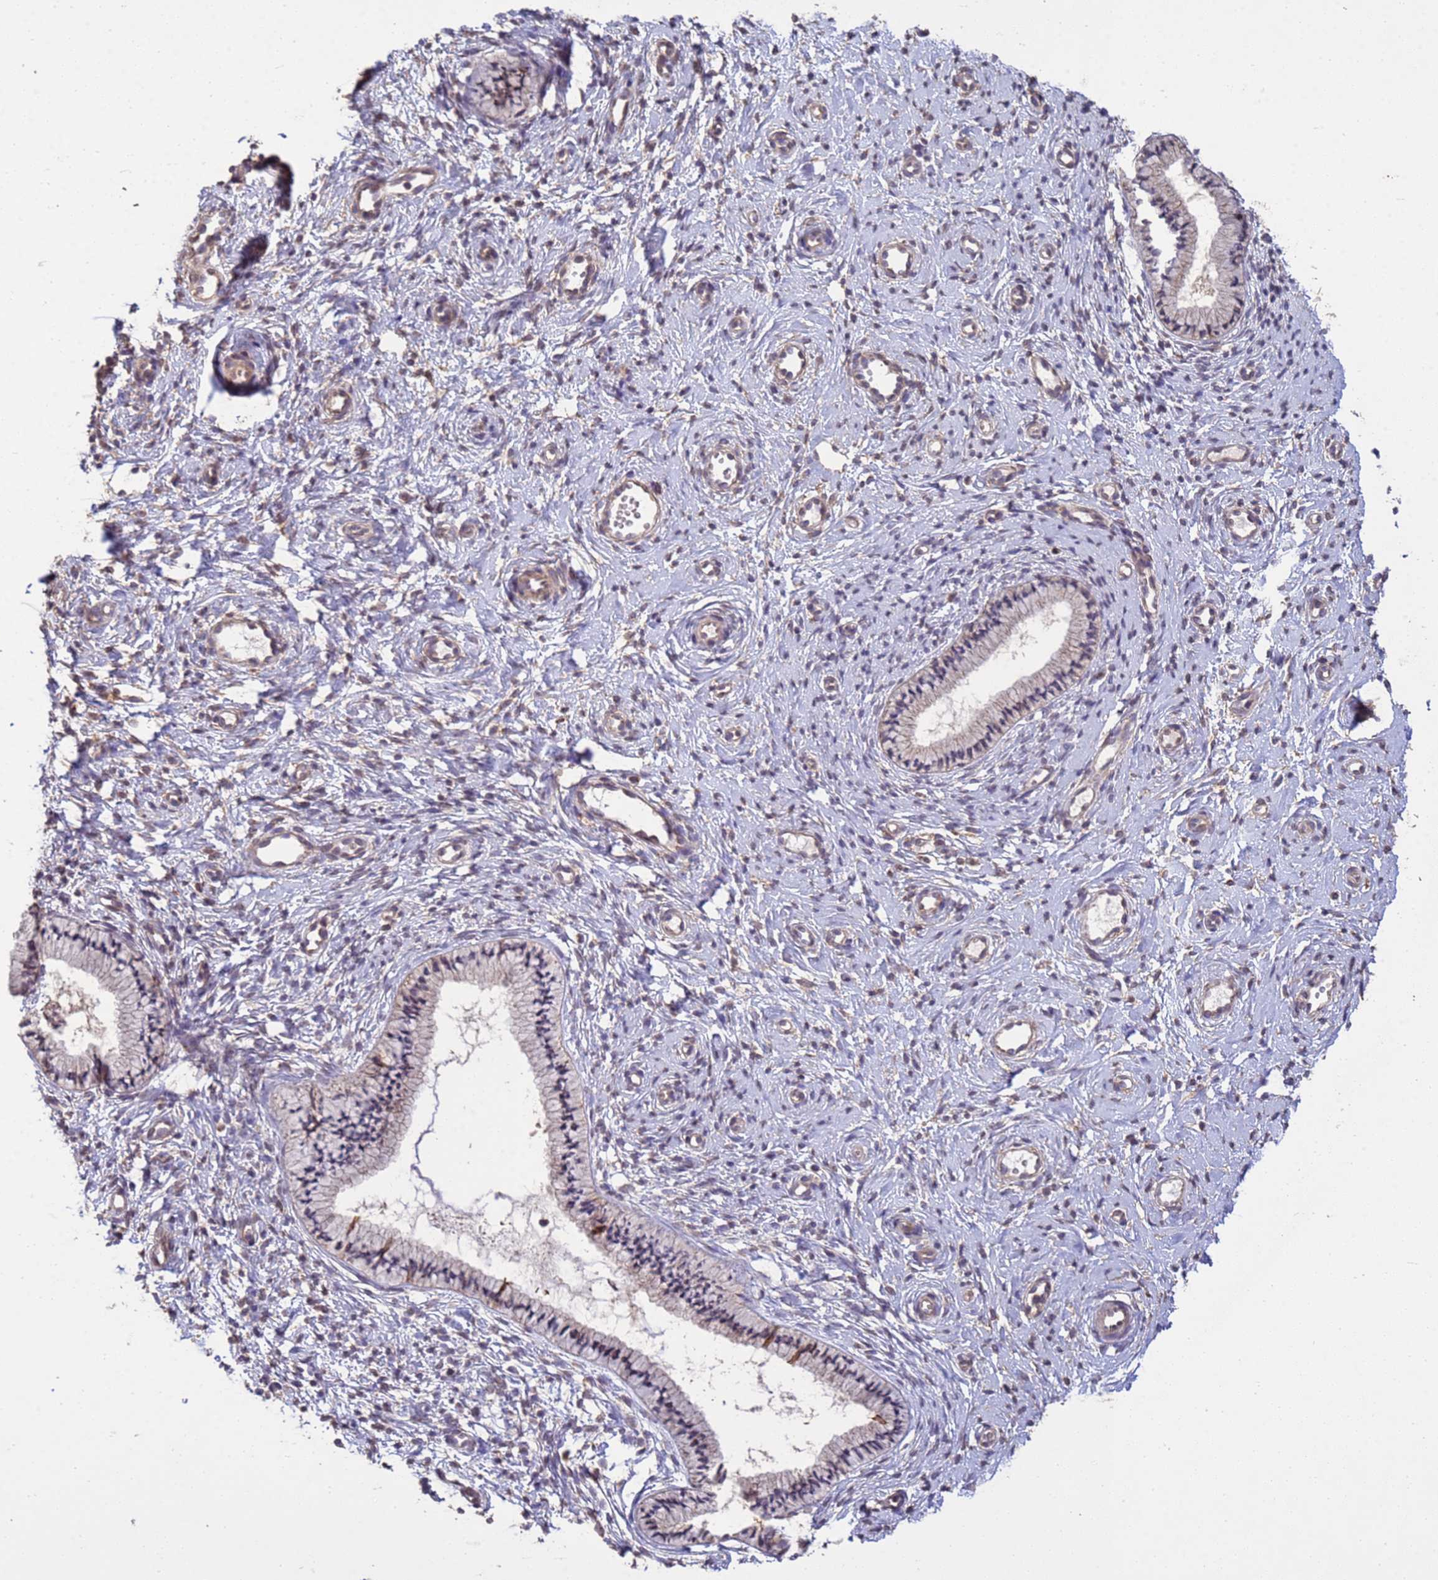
{"staining": {"intensity": "weak", "quantity": "<25%", "location": "cytoplasmic/membranous"}, "tissue": "cervix", "cell_type": "Glandular cells", "image_type": "normal", "snomed": [{"axis": "morphology", "description": "Normal tissue, NOS"}, {"axis": "topography", "description": "Cervix"}], "caption": "Micrograph shows no protein staining in glandular cells of benign cervix. (DAB IHC, high magnification).", "gene": "P2RX7", "patient": {"sex": "female", "age": 57}}